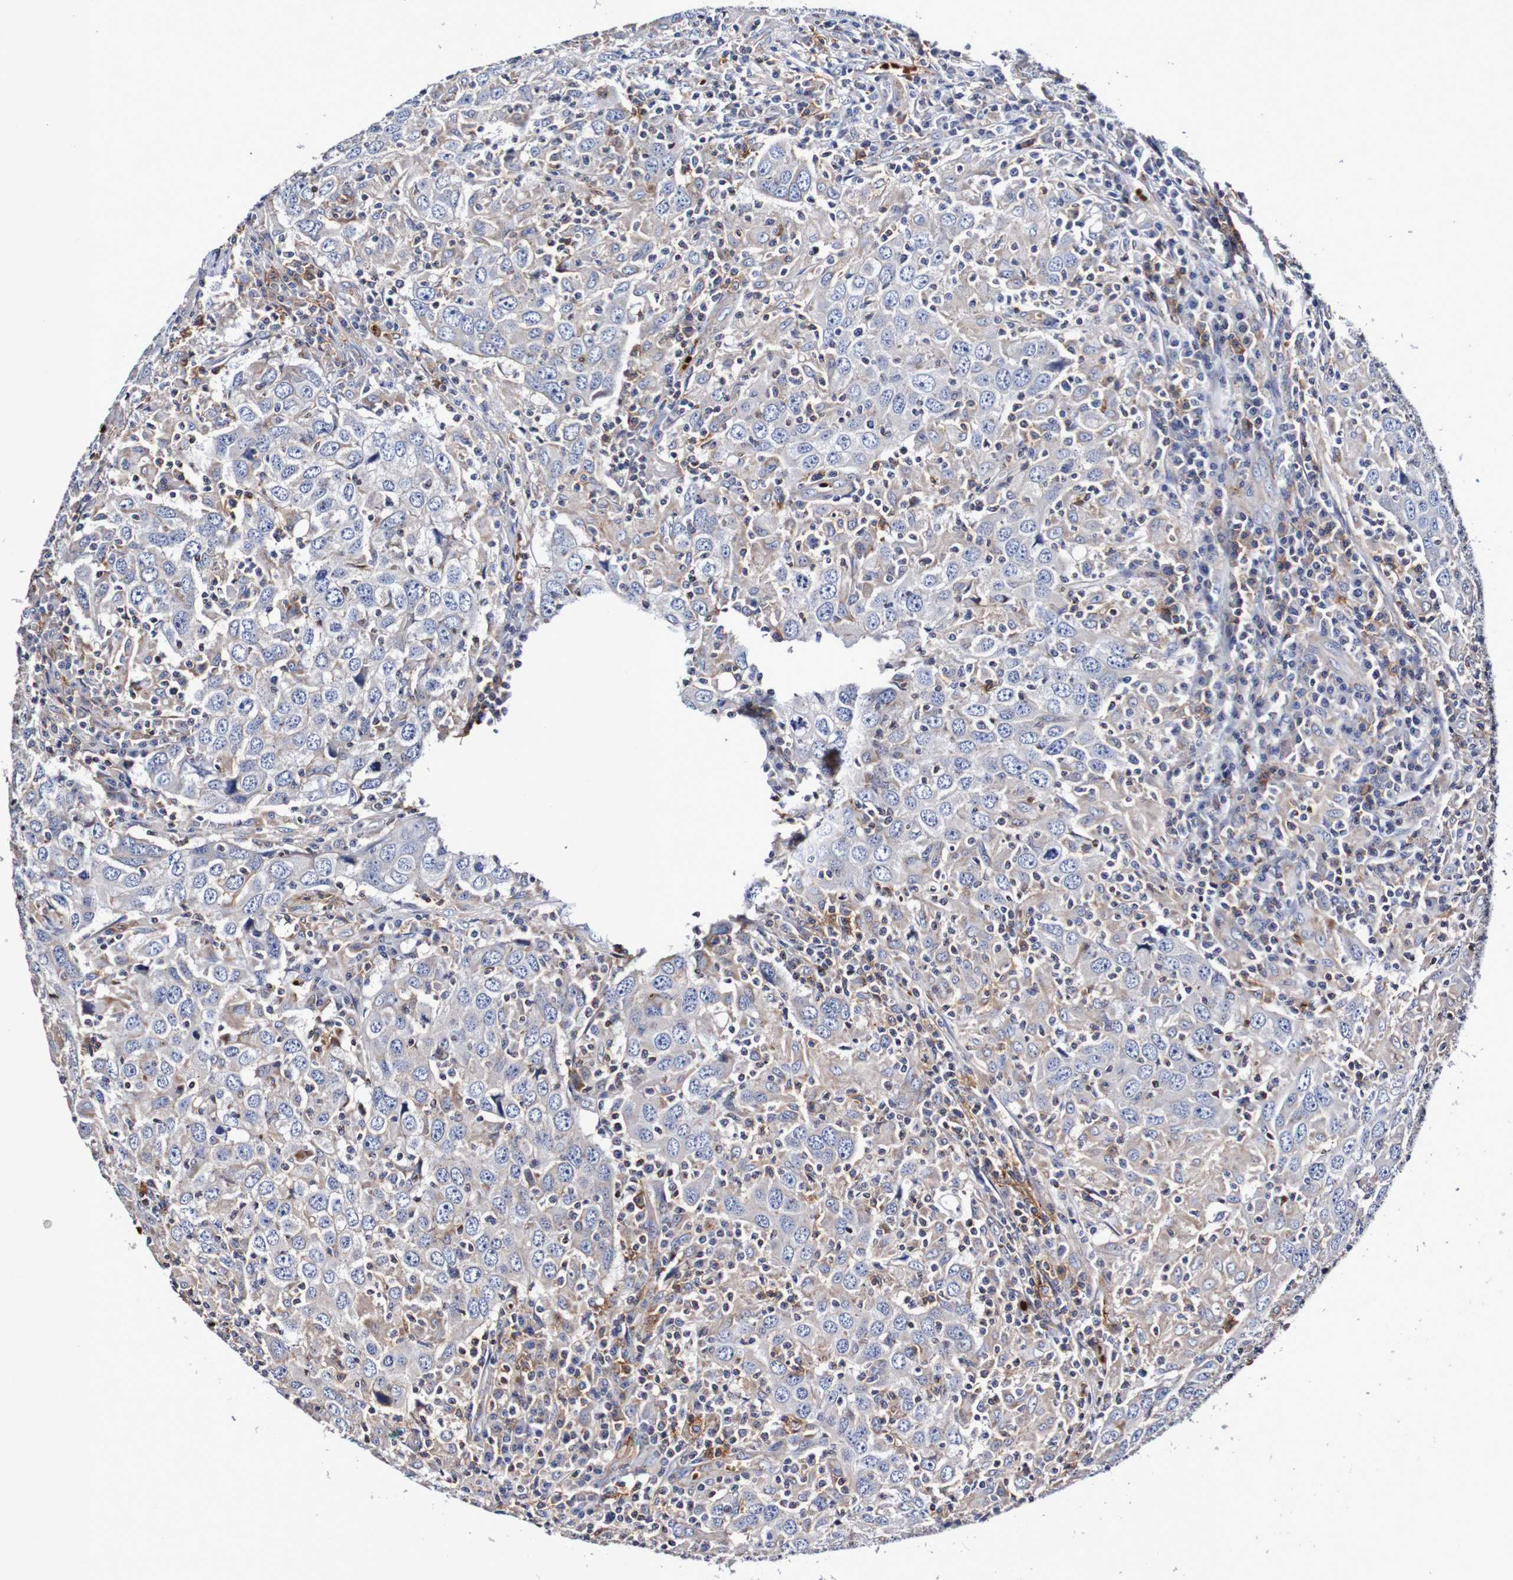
{"staining": {"intensity": "weak", "quantity": "<25%", "location": "cytoplasmic/membranous"}, "tissue": "head and neck cancer", "cell_type": "Tumor cells", "image_type": "cancer", "snomed": [{"axis": "morphology", "description": "Adenocarcinoma, NOS"}, {"axis": "topography", "description": "Salivary gland"}, {"axis": "topography", "description": "Head-Neck"}], "caption": "Micrograph shows no significant protein expression in tumor cells of head and neck cancer.", "gene": "WNT4", "patient": {"sex": "female", "age": 65}}